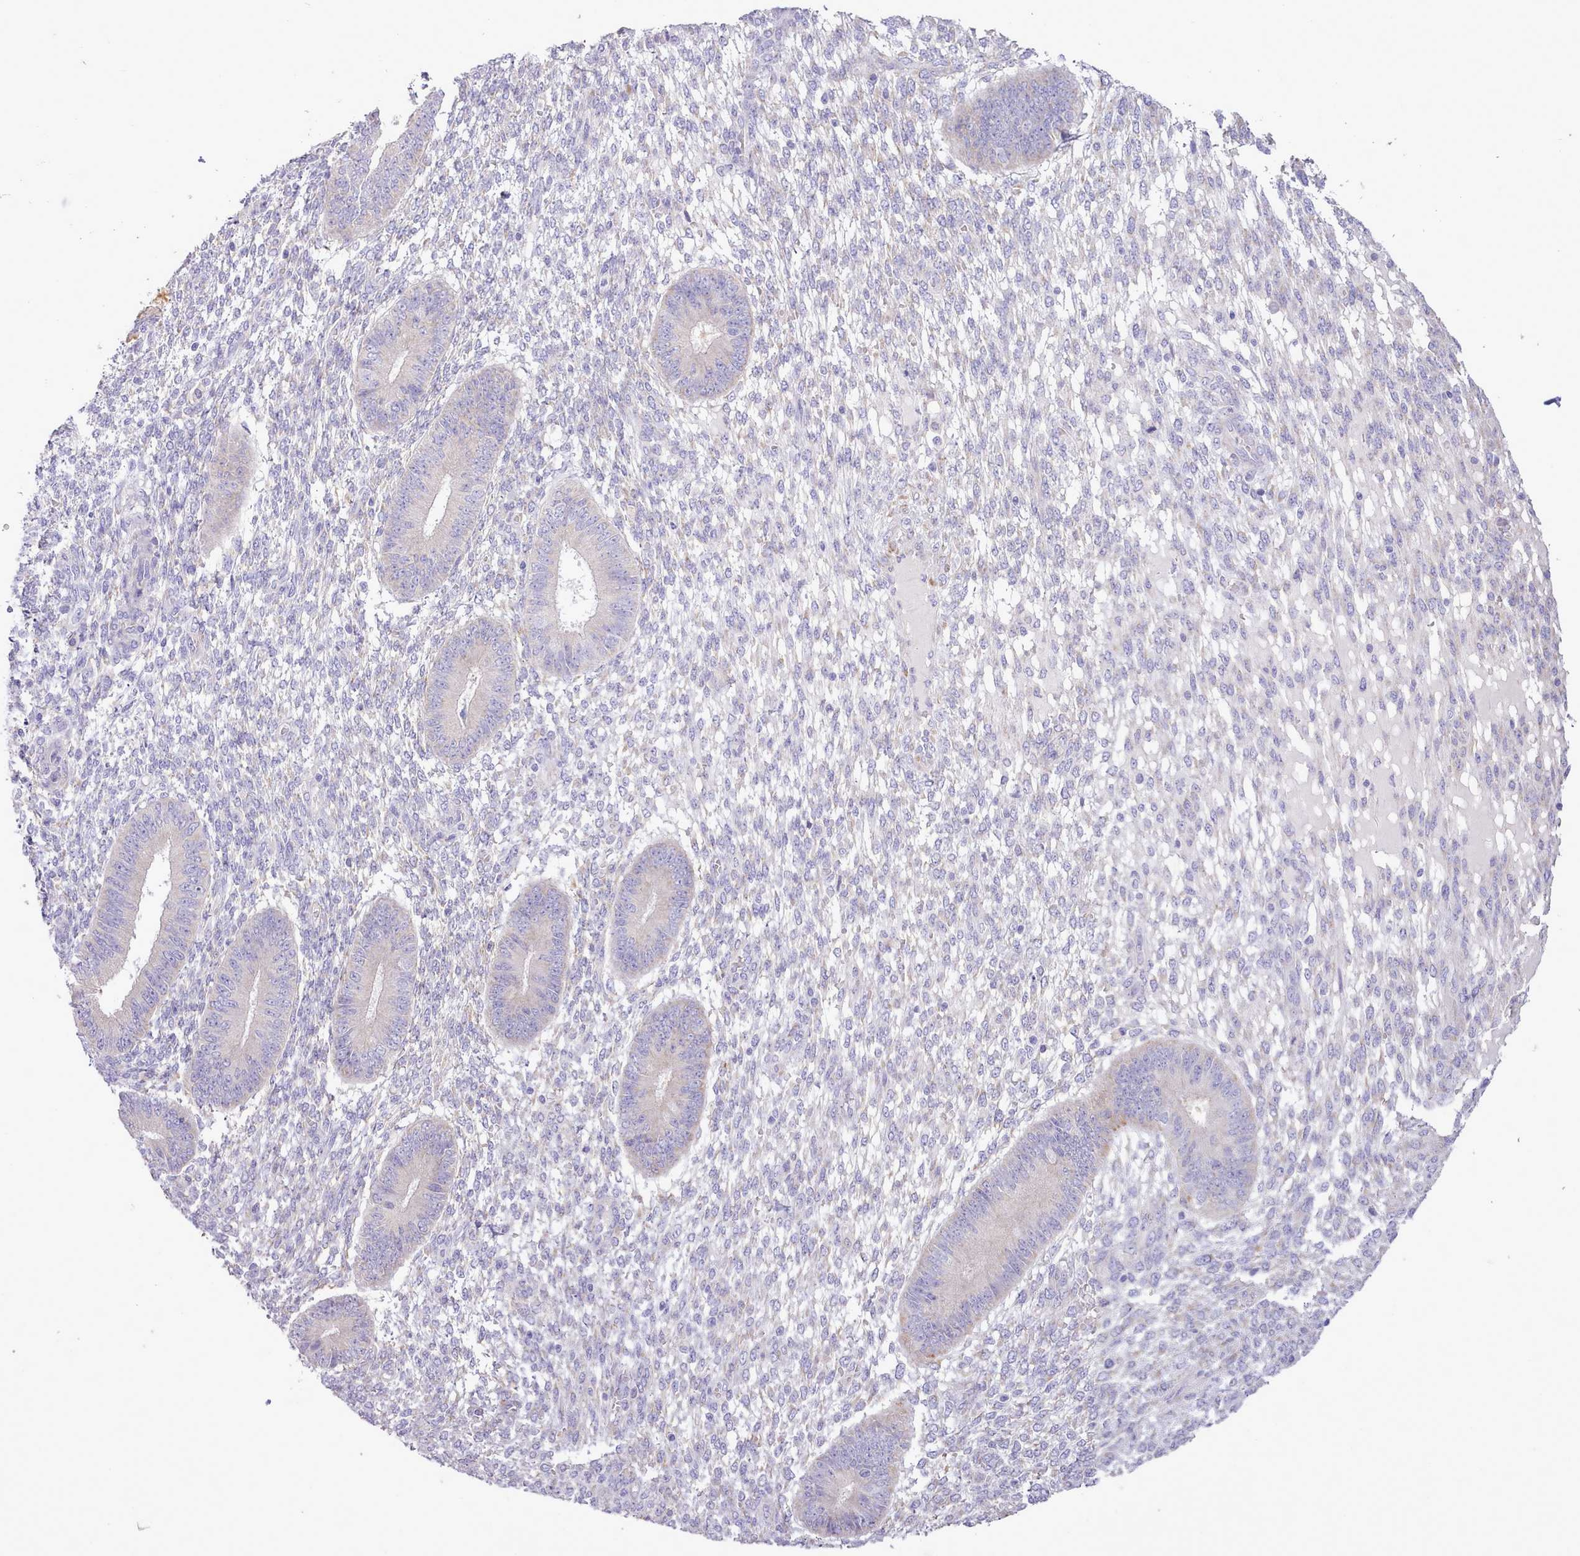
{"staining": {"intensity": "negative", "quantity": "none", "location": "none"}, "tissue": "endometrium", "cell_type": "Cells in endometrial stroma", "image_type": "normal", "snomed": [{"axis": "morphology", "description": "Normal tissue, NOS"}, {"axis": "topography", "description": "Endometrium"}], "caption": "The IHC photomicrograph has no significant expression in cells in endometrial stroma of endometrium.", "gene": "CCL1", "patient": {"sex": "female", "age": 49}}